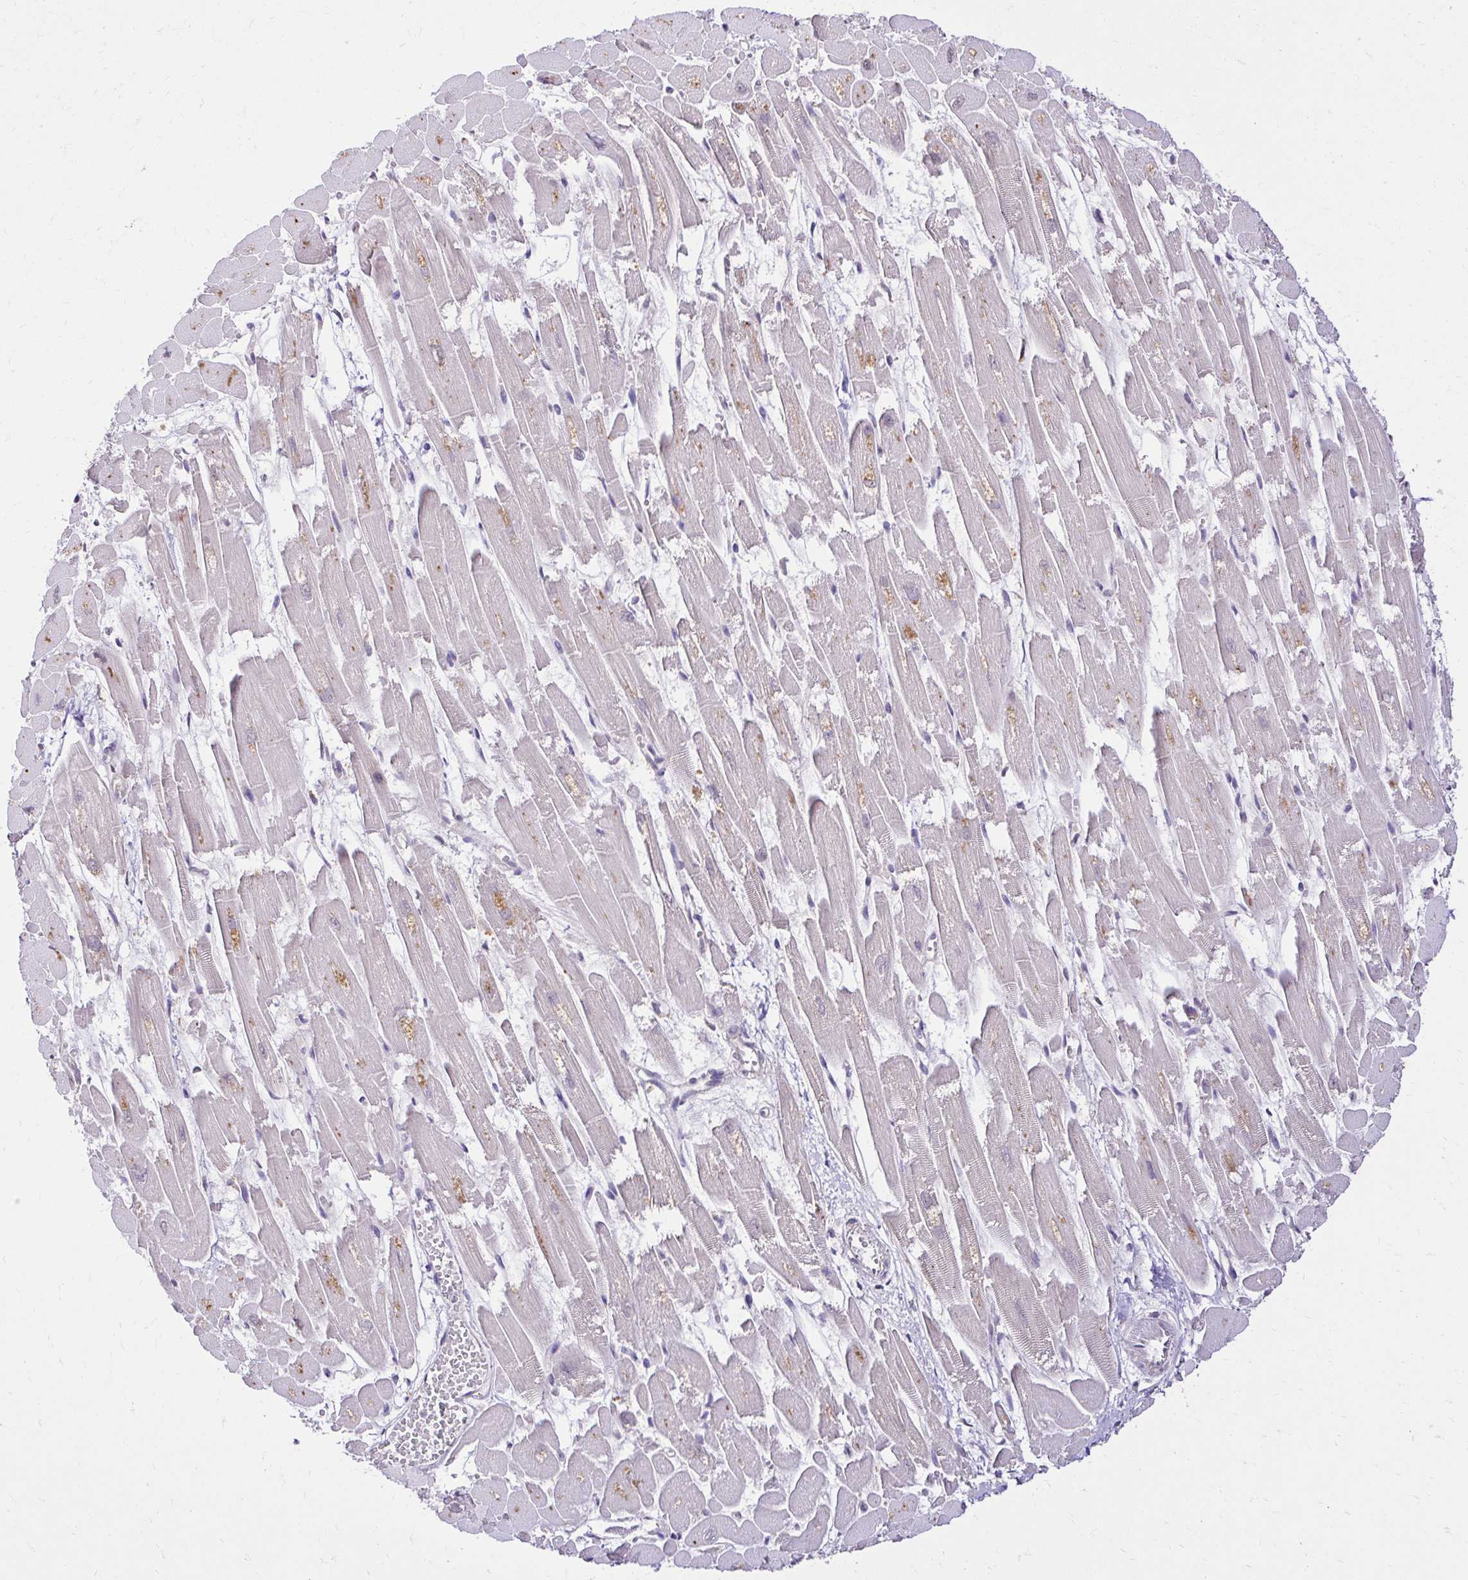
{"staining": {"intensity": "negative", "quantity": "none", "location": "none"}, "tissue": "heart muscle", "cell_type": "Cardiomyocytes", "image_type": "normal", "snomed": [{"axis": "morphology", "description": "Normal tissue, NOS"}, {"axis": "topography", "description": "Heart"}], "caption": "The micrograph reveals no significant expression in cardiomyocytes of heart muscle.", "gene": "KIAA1210", "patient": {"sex": "female", "age": 52}}